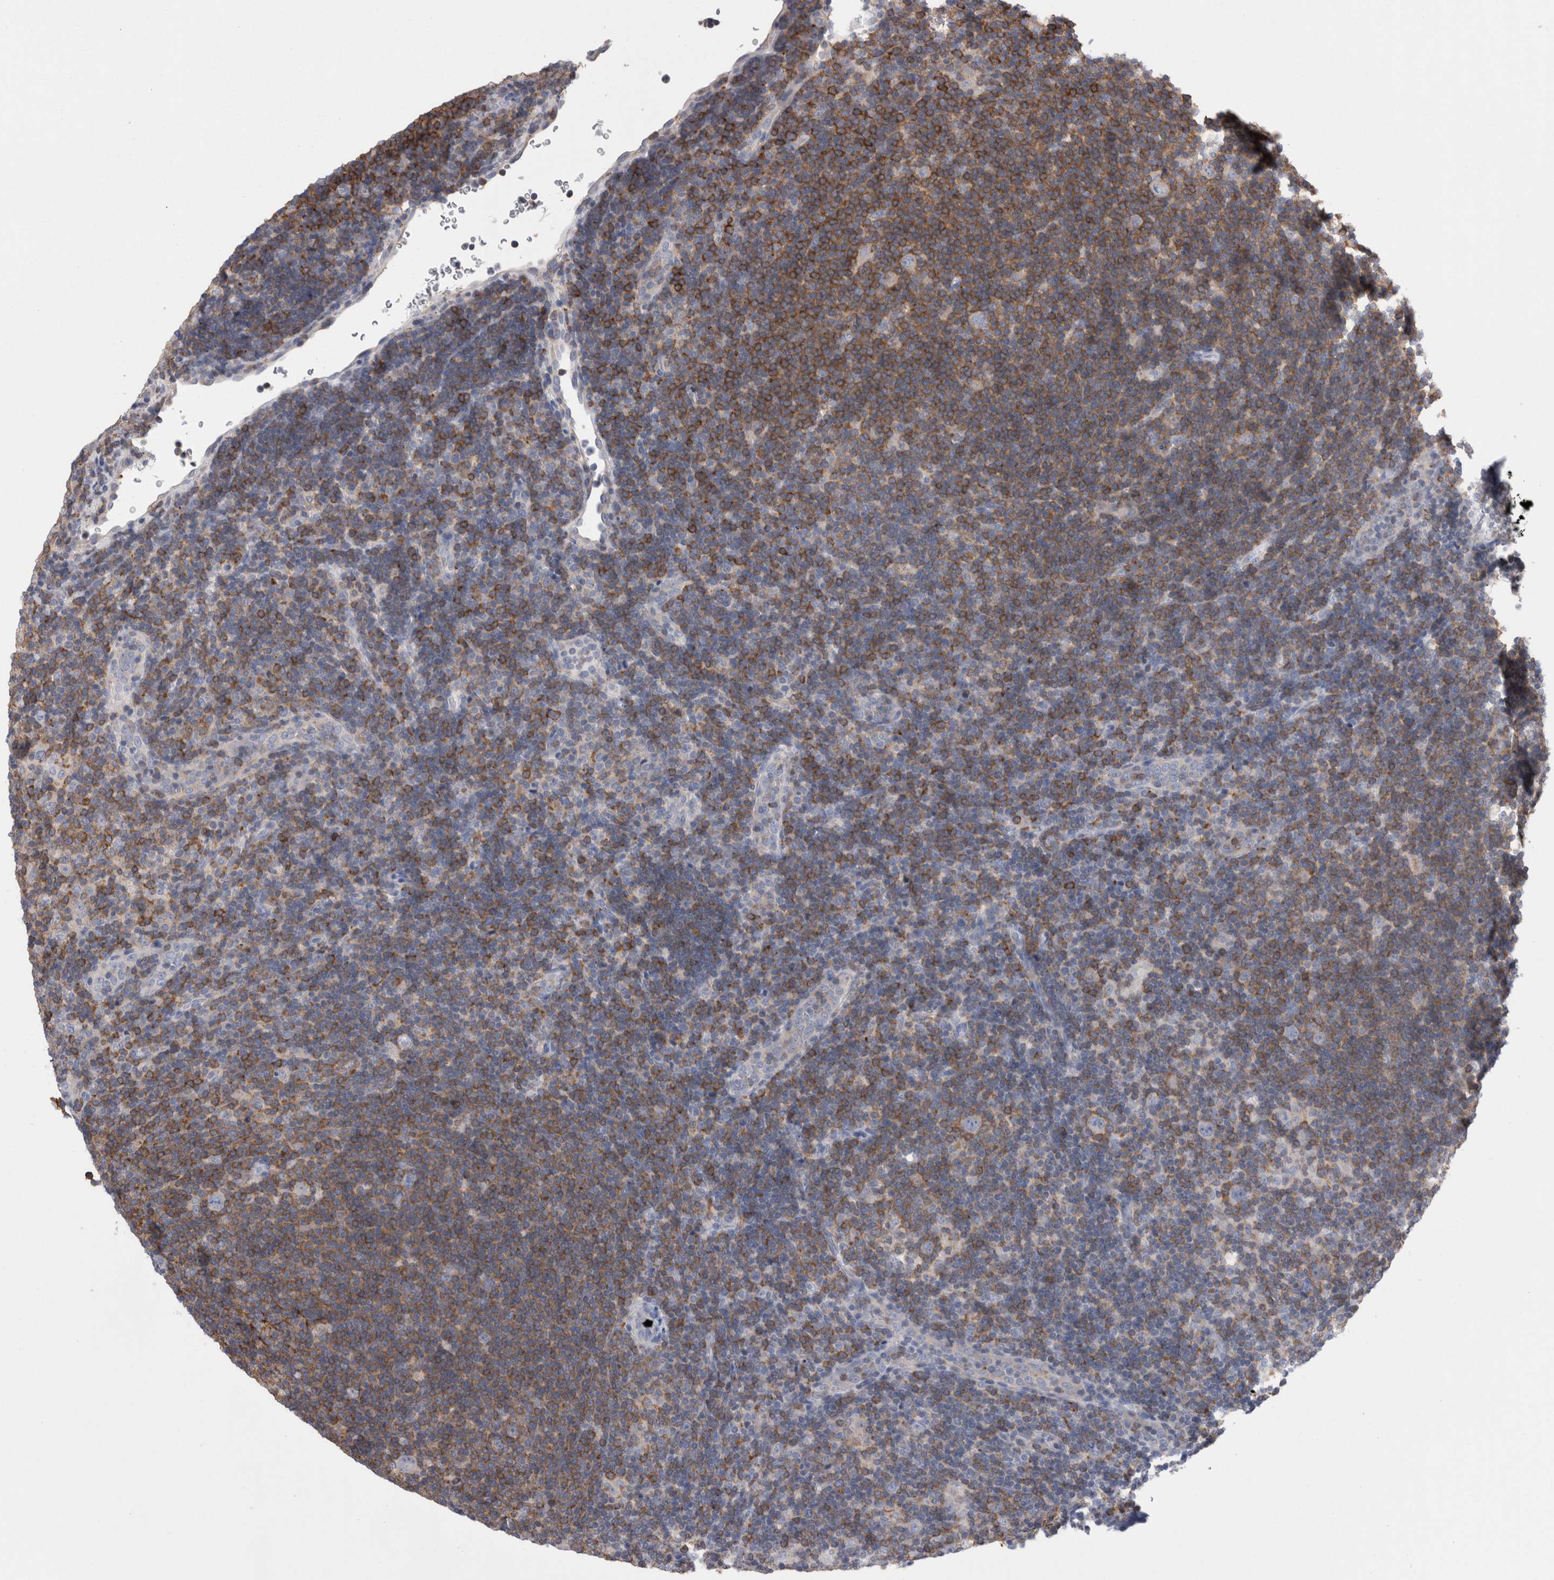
{"staining": {"intensity": "negative", "quantity": "none", "location": "none"}, "tissue": "lymphoma", "cell_type": "Tumor cells", "image_type": "cancer", "snomed": [{"axis": "morphology", "description": "Hodgkin's disease, NOS"}, {"axis": "topography", "description": "Lymph node"}], "caption": "Immunohistochemistry micrograph of human Hodgkin's disease stained for a protein (brown), which displays no positivity in tumor cells.", "gene": "DCTN6", "patient": {"sex": "female", "age": 57}}